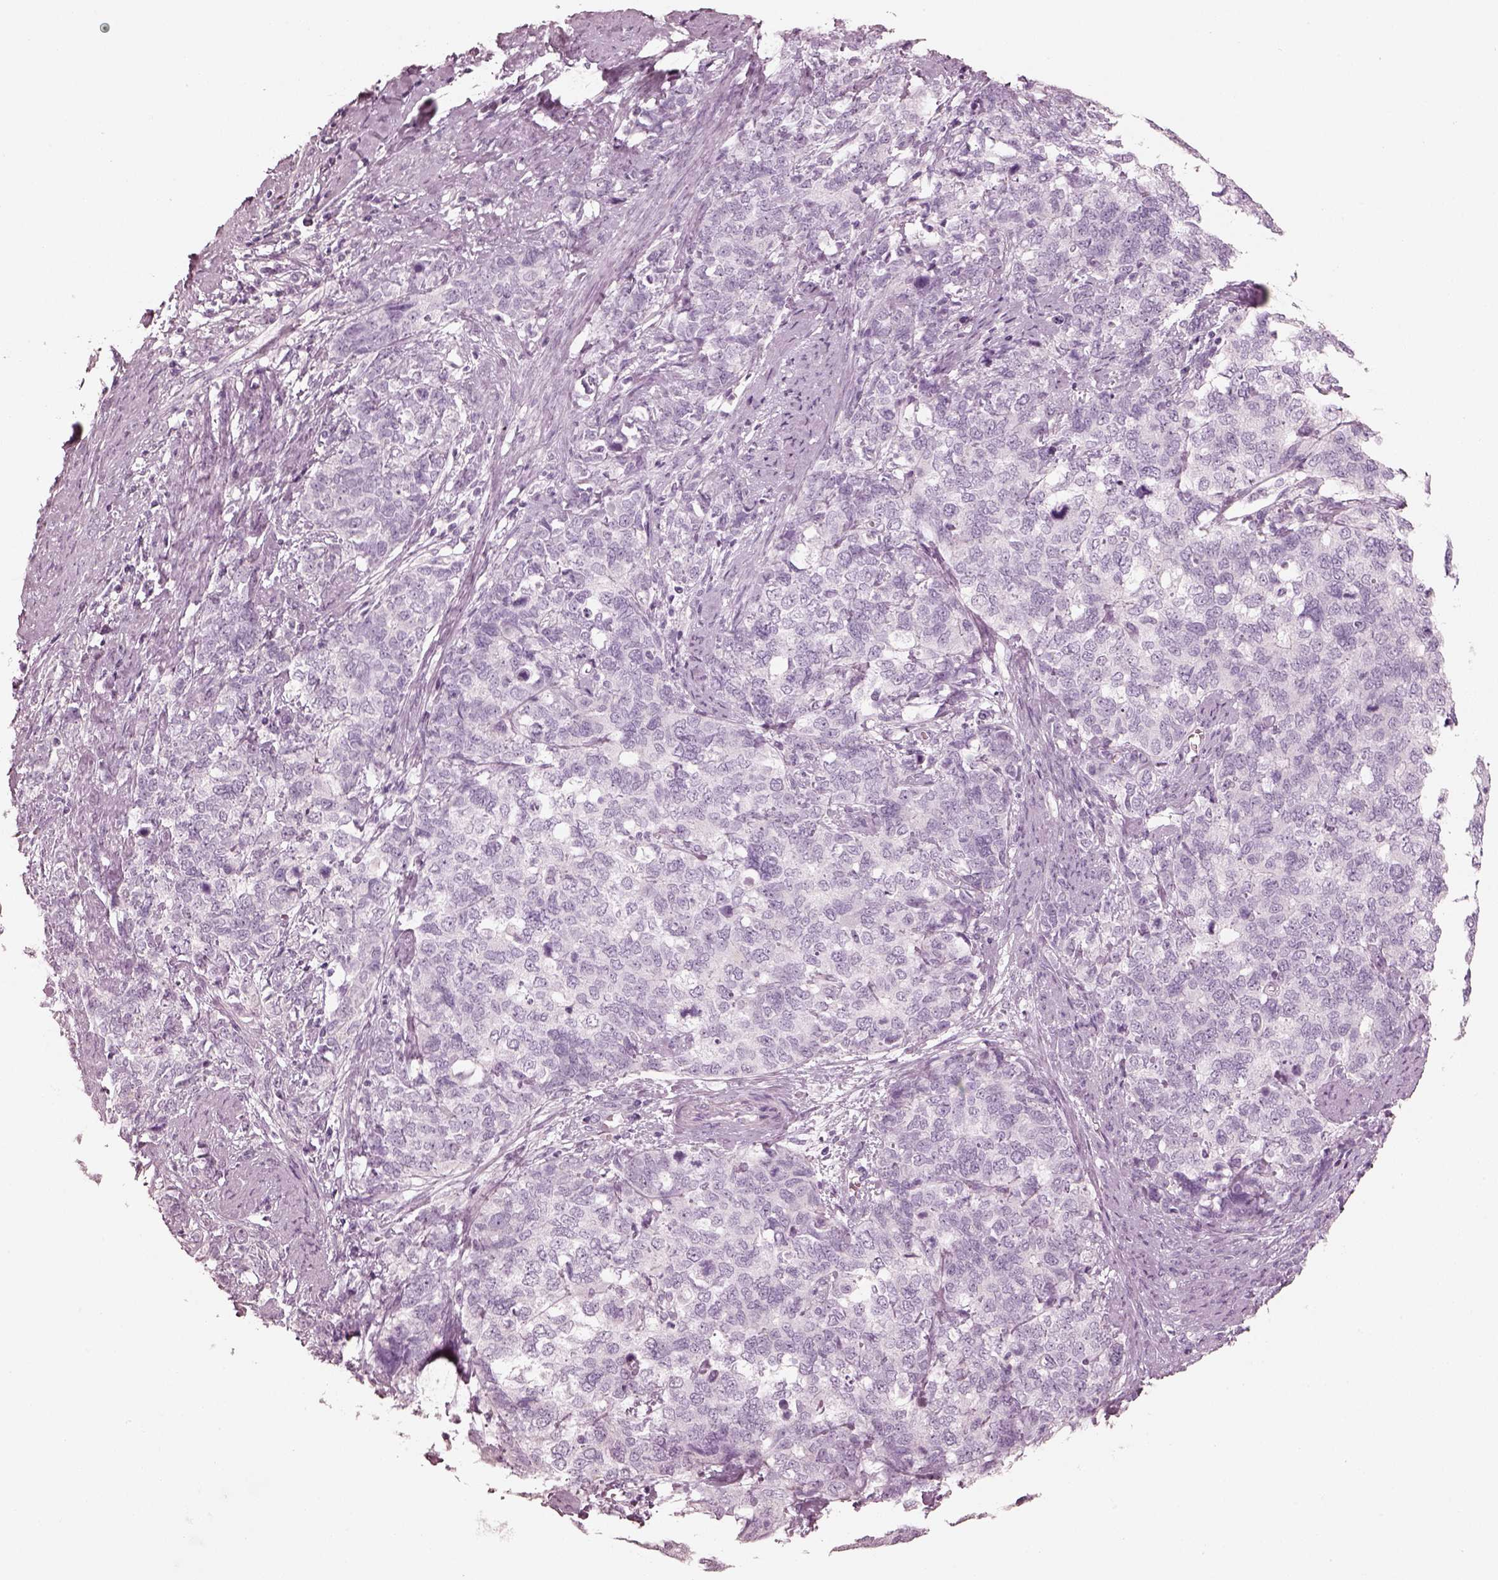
{"staining": {"intensity": "negative", "quantity": "none", "location": "none"}, "tissue": "cervical cancer", "cell_type": "Tumor cells", "image_type": "cancer", "snomed": [{"axis": "morphology", "description": "Squamous cell carcinoma, NOS"}, {"axis": "topography", "description": "Cervix"}], "caption": "This is an immunohistochemistry (IHC) photomicrograph of human cervical squamous cell carcinoma. There is no expression in tumor cells.", "gene": "PON3", "patient": {"sex": "female", "age": 63}}